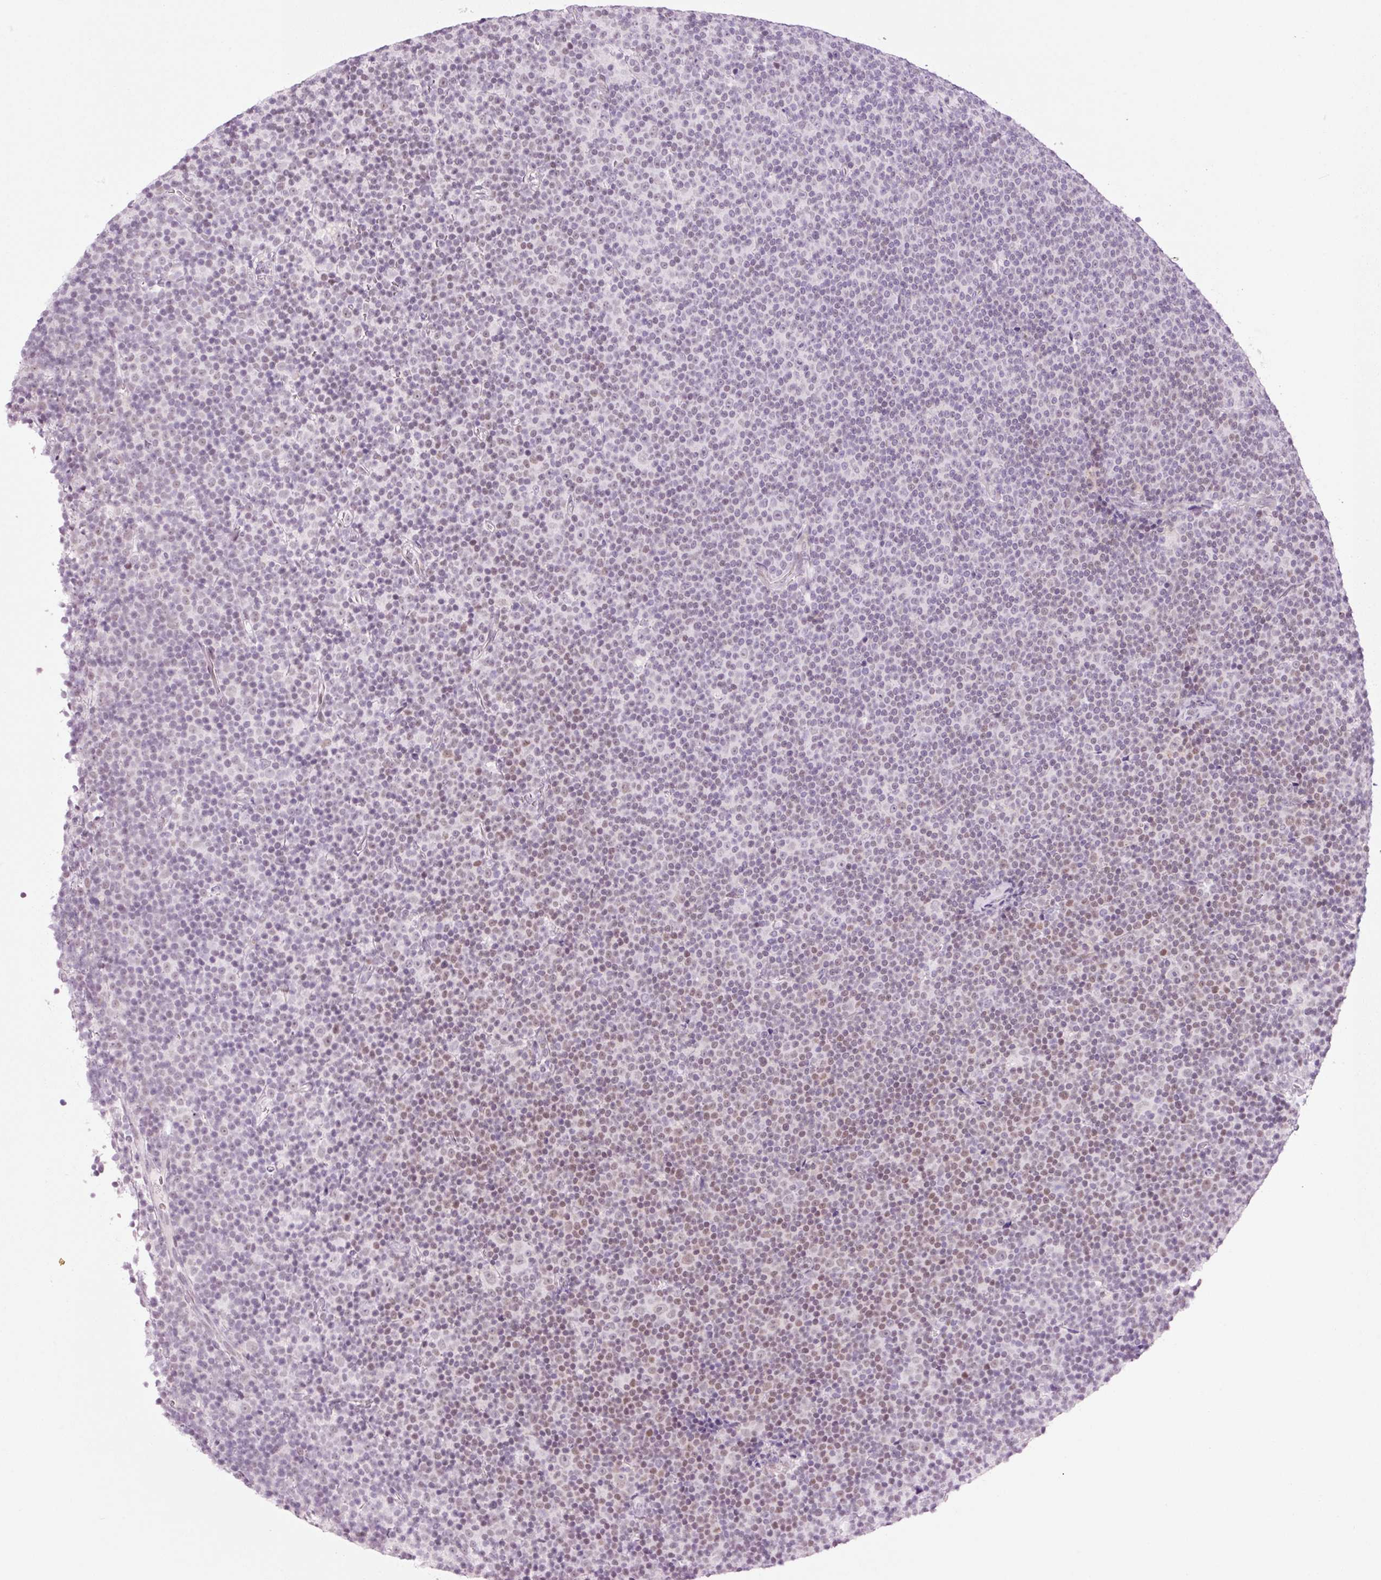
{"staining": {"intensity": "moderate", "quantity": "25%-75%", "location": "nuclear"}, "tissue": "lymphoma", "cell_type": "Tumor cells", "image_type": "cancer", "snomed": [{"axis": "morphology", "description": "Malignant lymphoma, non-Hodgkin's type, Low grade"}, {"axis": "topography", "description": "Lymph node"}], "caption": "Moderate nuclear protein staining is appreciated in approximately 25%-75% of tumor cells in malignant lymphoma, non-Hodgkin's type (low-grade).", "gene": "ANKRD20A1", "patient": {"sex": "female", "age": 67}}